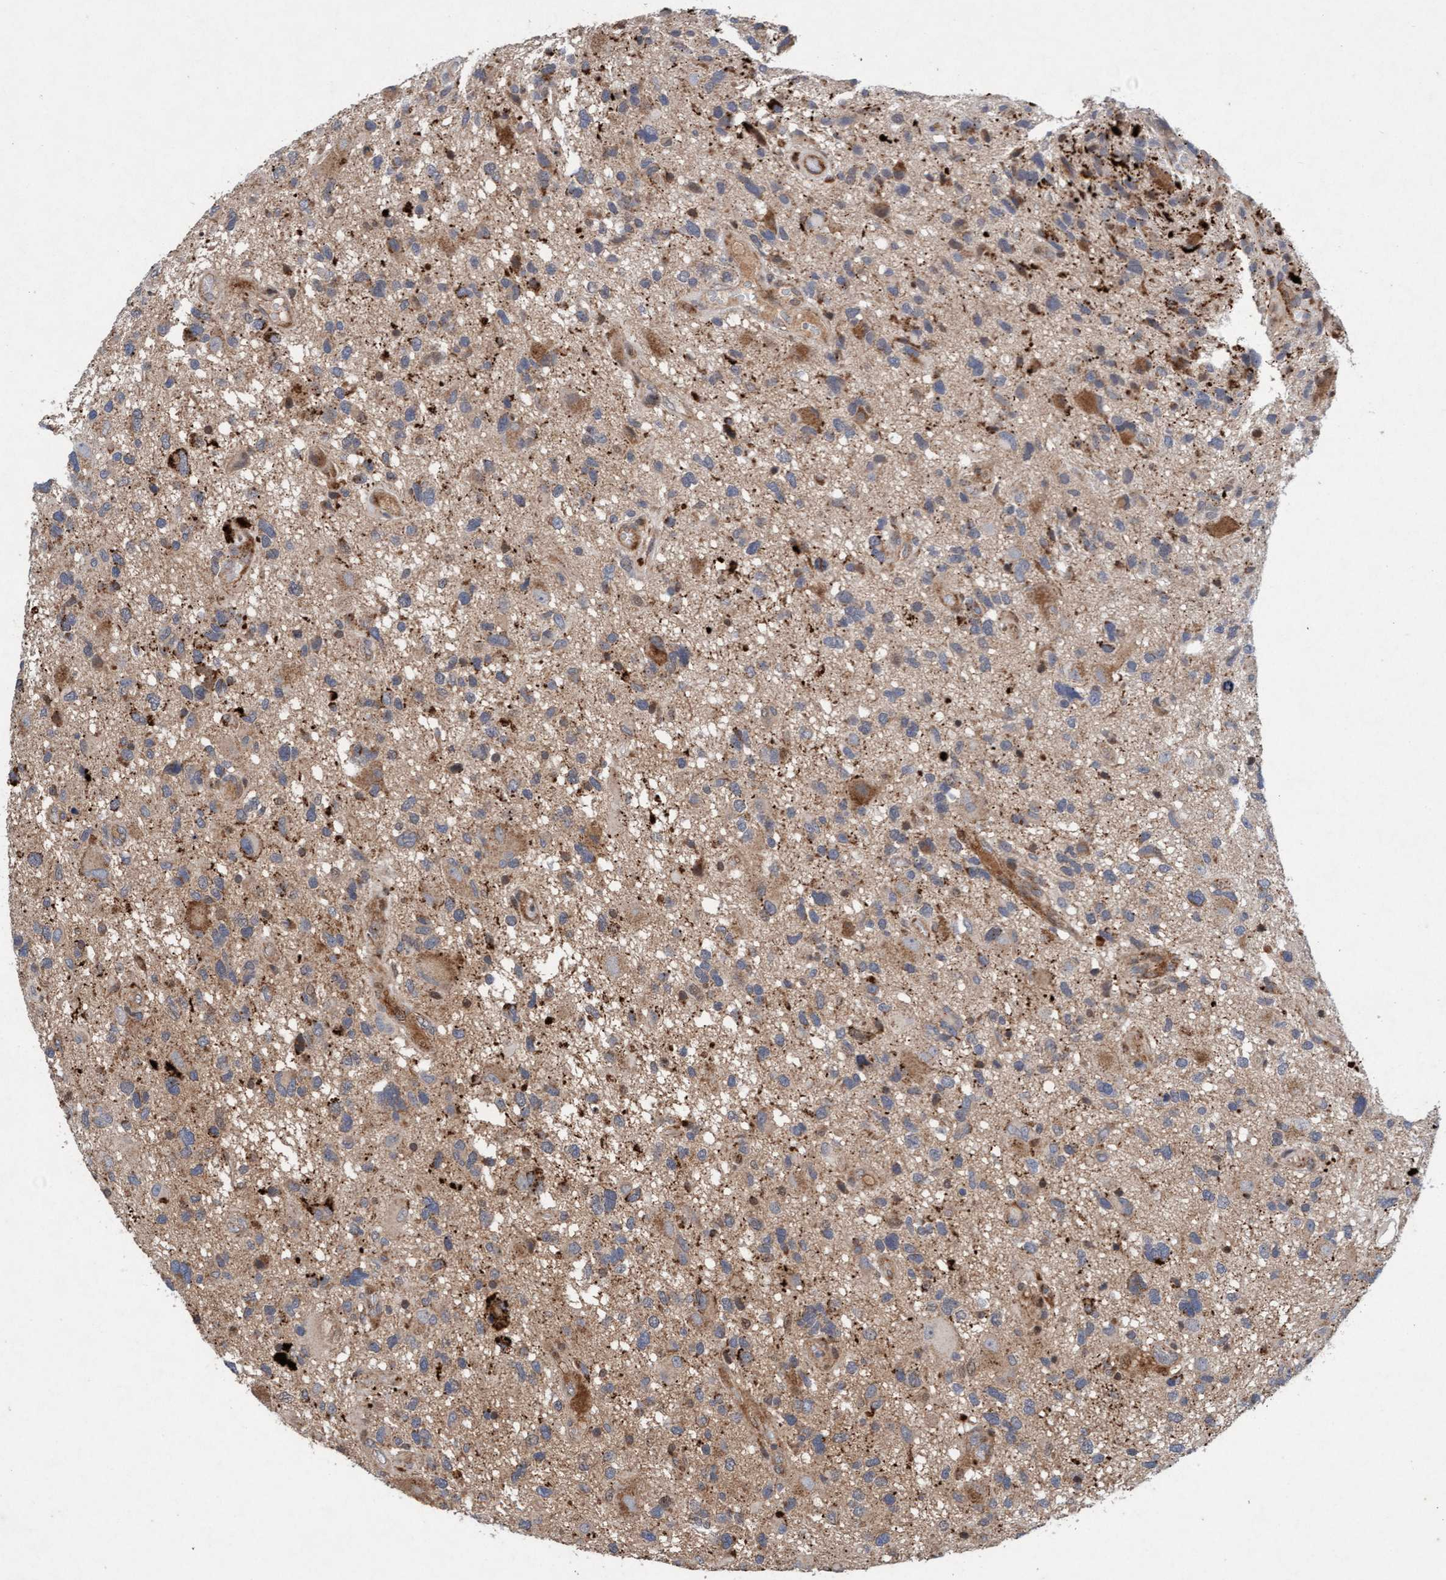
{"staining": {"intensity": "moderate", "quantity": ">75%", "location": "cytoplasmic/membranous"}, "tissue": "glioma", "cell_type": "Tumor cells", "image_type": "cancer", "snomed": [{"axis": "morphology", "description": "Glioma, malignant, High grade"}, {"axis": "topography", "description": "Brain"}], "caption": "About >75% of tumor cells in glioma exhibit moderate cytoplasmic/membranous protein staining as visualized by brown immunohistochemical staining.", "gene": "TMEM70", "patient": {"sex": "male", "age": 33}}